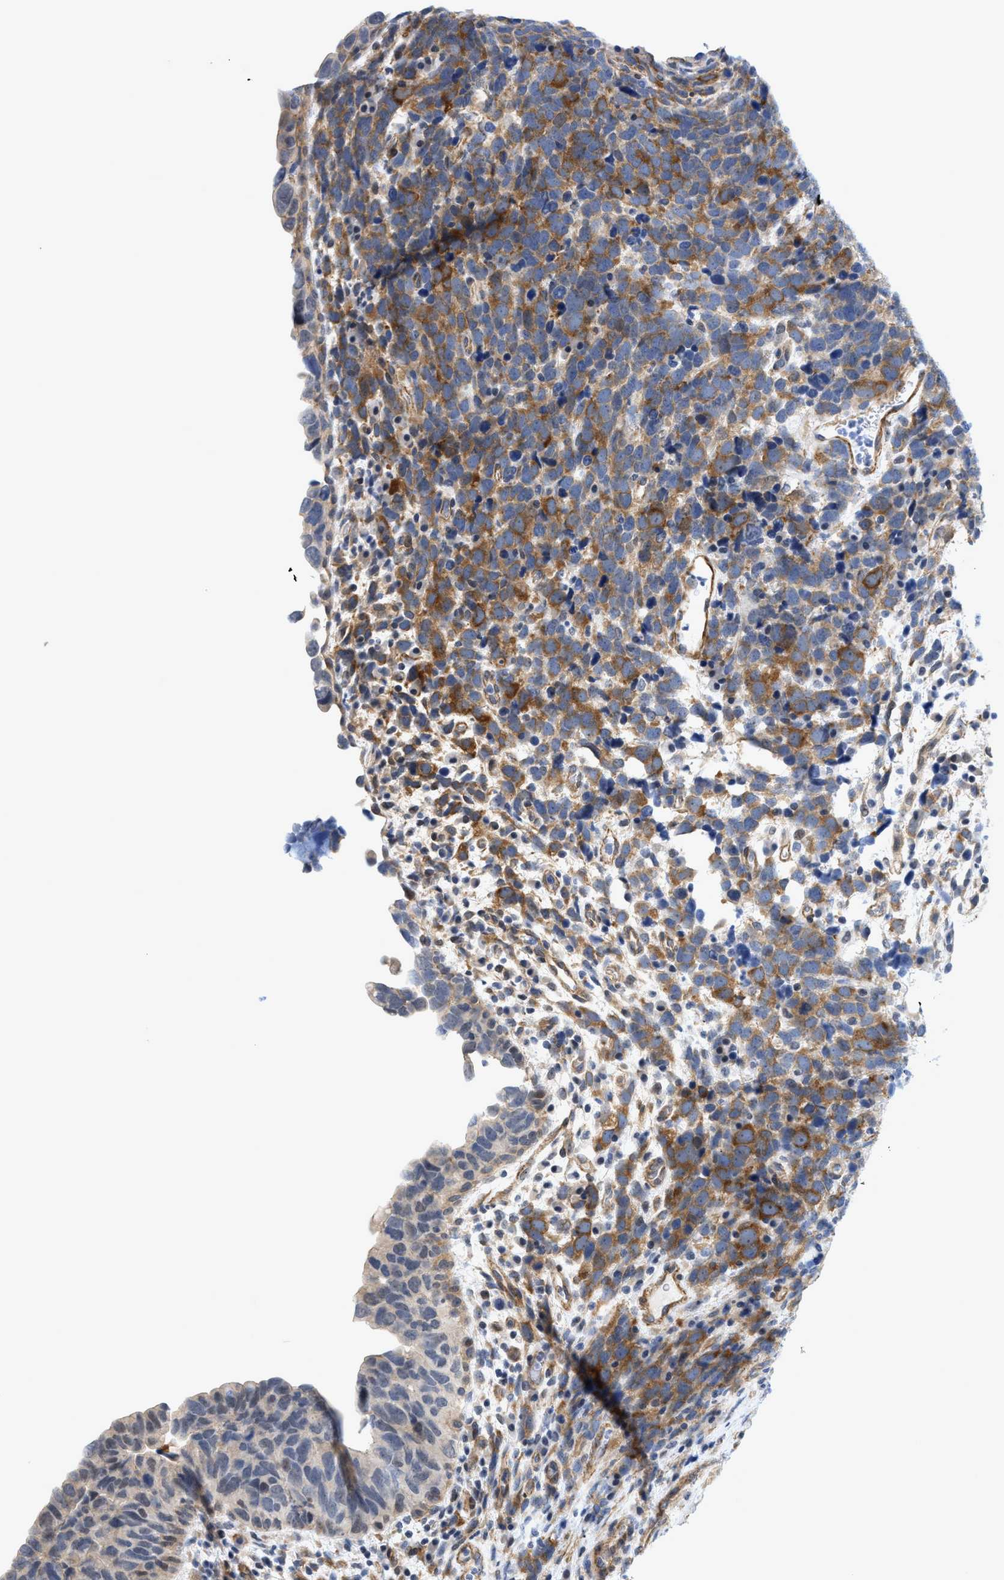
{"staining": {"intensity": "moderate", "quantity": "25%-75%", "location": "cytoplasmic/membranous"}, "tissue": "urothelial cancer", "cell_type": "Tumor cells", "image_type": "cancer", "snomed": [{"axis": "morphology", "description": "Urothelial carcinoma, High grade"}, {"axis": "topography", "description": "Urinary bladder"}], "caption": "Immunohistochemistry (IHC) photomicrograph of neoplastic tissue: urothelial cancer stained using IHC shows medium levels of moderate protein expression localized specifically in the cytoplasmic/membranous of tumor cells, appearing as a cytoplasmic/membranous brown color.", "gene": "GPRASP2", "patient": {"sex": "female", "age": 82}}